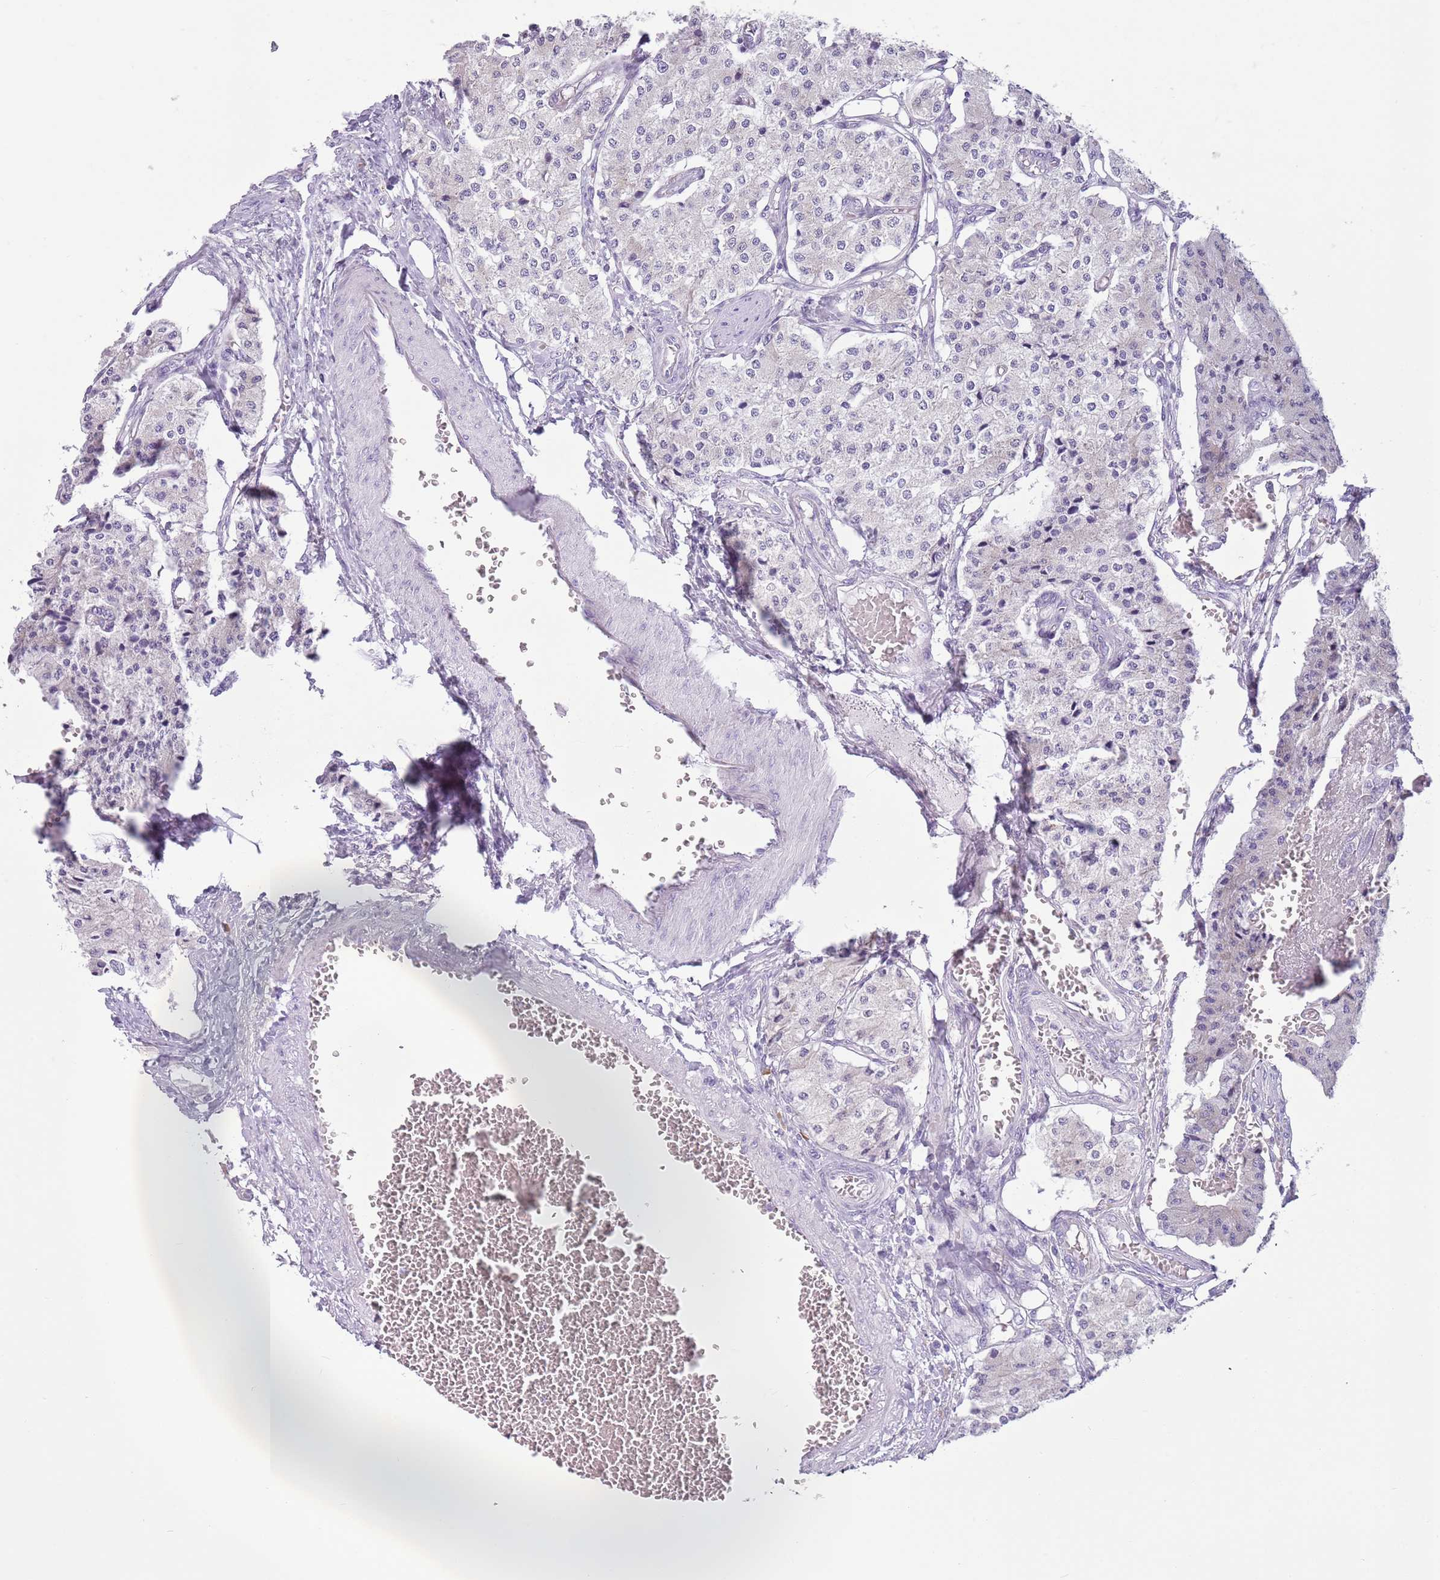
{"staining": {"intensity": "negative", "quantity": "none", "location": "none"}, "tissue": "carcinoid", "cell_type": "Tumor cells", "image_type": "cancer", "snomed": [{"axis": "morphology", "description": "Carcinoid, malignant, NOS"}, {"axis": "topography", "description": "Colon"}], "caption": "Immunohistochemistry micrograph of human carcinoid (malignant) stained for a protein (brown), which displays no positivity in tumor cells. (Immunohistochemistry, brightfield microscopy, high magnification).", "gene": "HYOU1", "patient": {"sex": "female", "age": 52}}